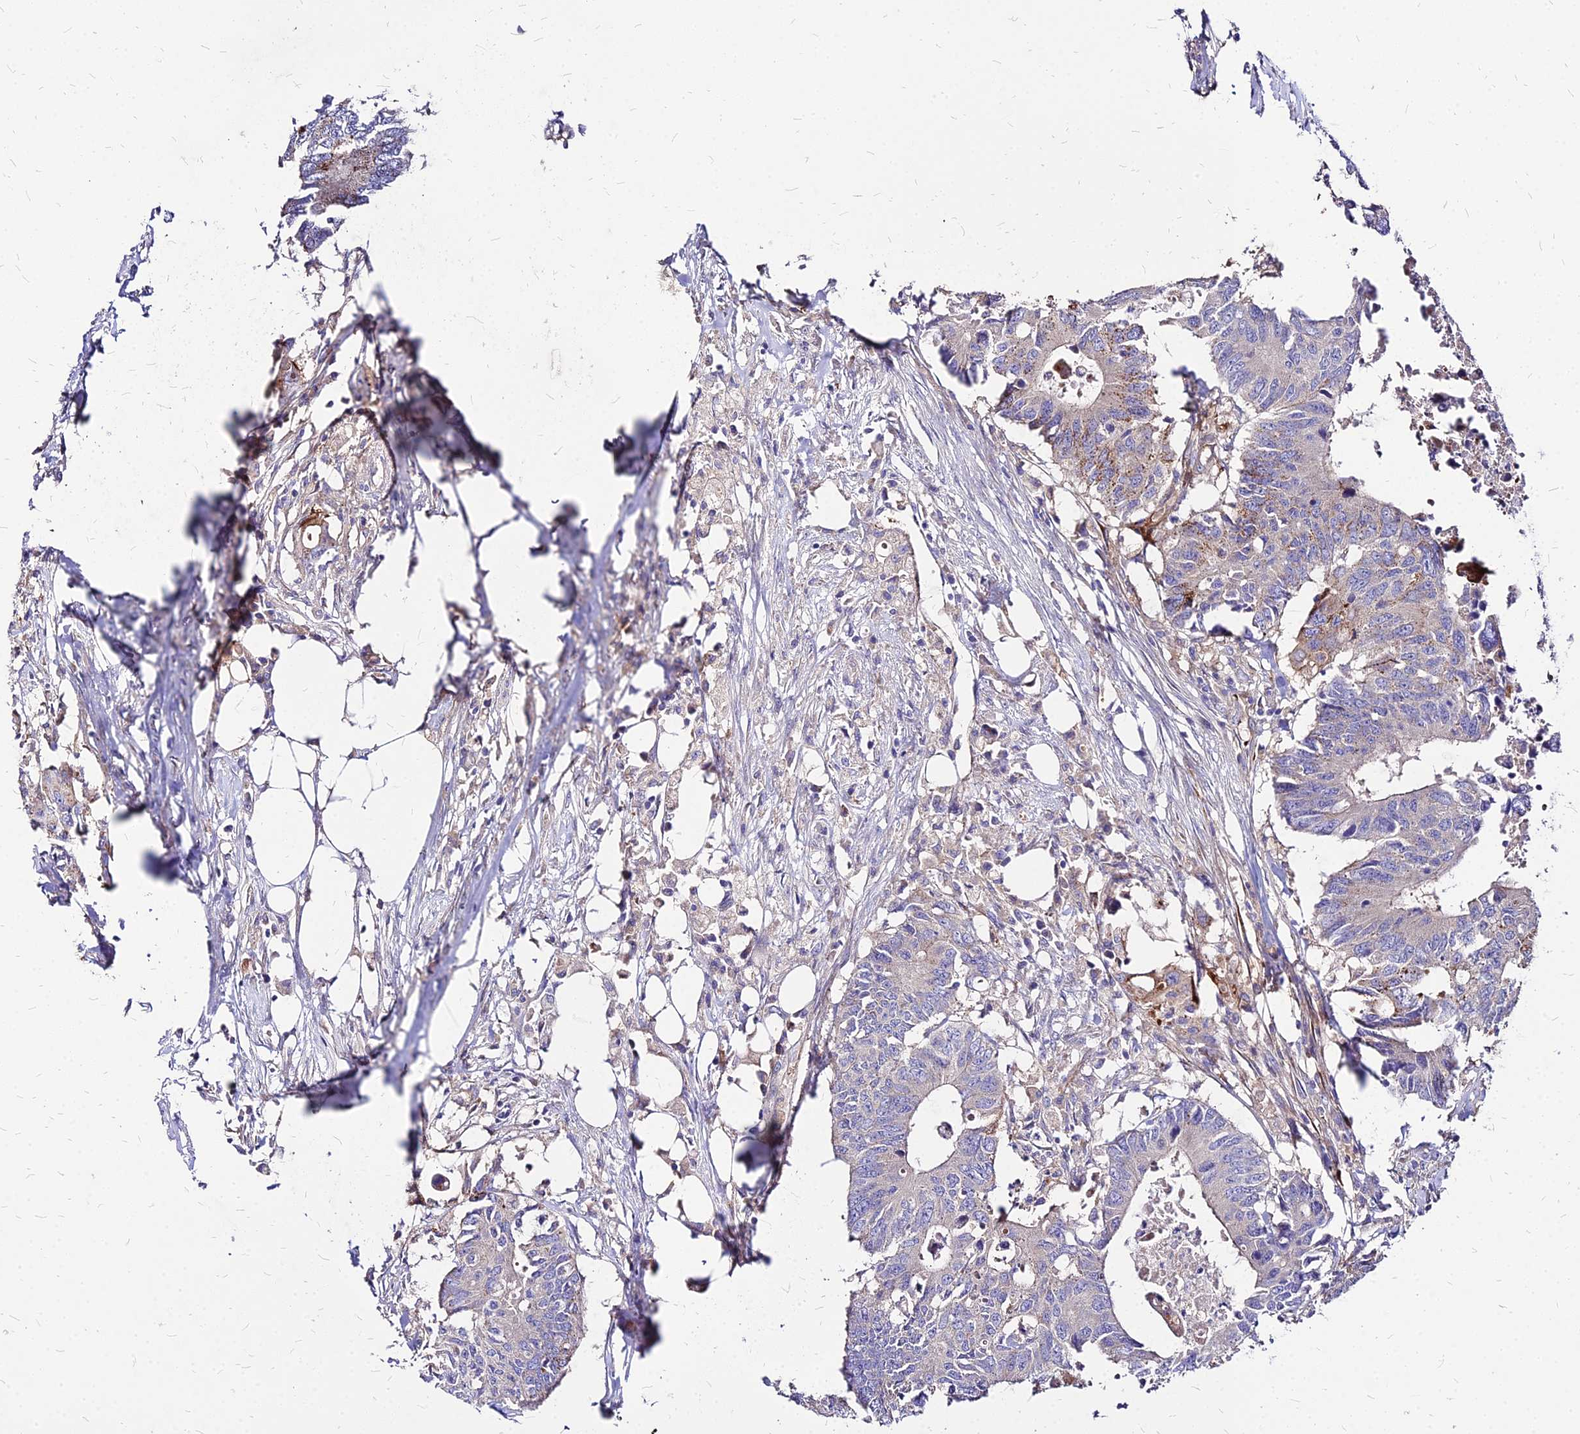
{"staining": {"intensity": "moderate", "quantity": "<25%", "location": "cytoplasmic/membranous"}, "tissue": "colorectal cancer", "cell_type": "Tumor cells", "image_type": "cancer", "snomed": [{"axis": "morphology", "description": "Adenocarcinoma, NOS"}, {"axis": "topography", "description": "Colon"}], "caption": "This is an image of immunohistochemistry staining of colorectal adenocarcinoma, which shows moderate expression in the cytoplasmic/membranous of tumor cells.", "gene": "COMMD10", "patient": {"sex": "male", "age": 71}}